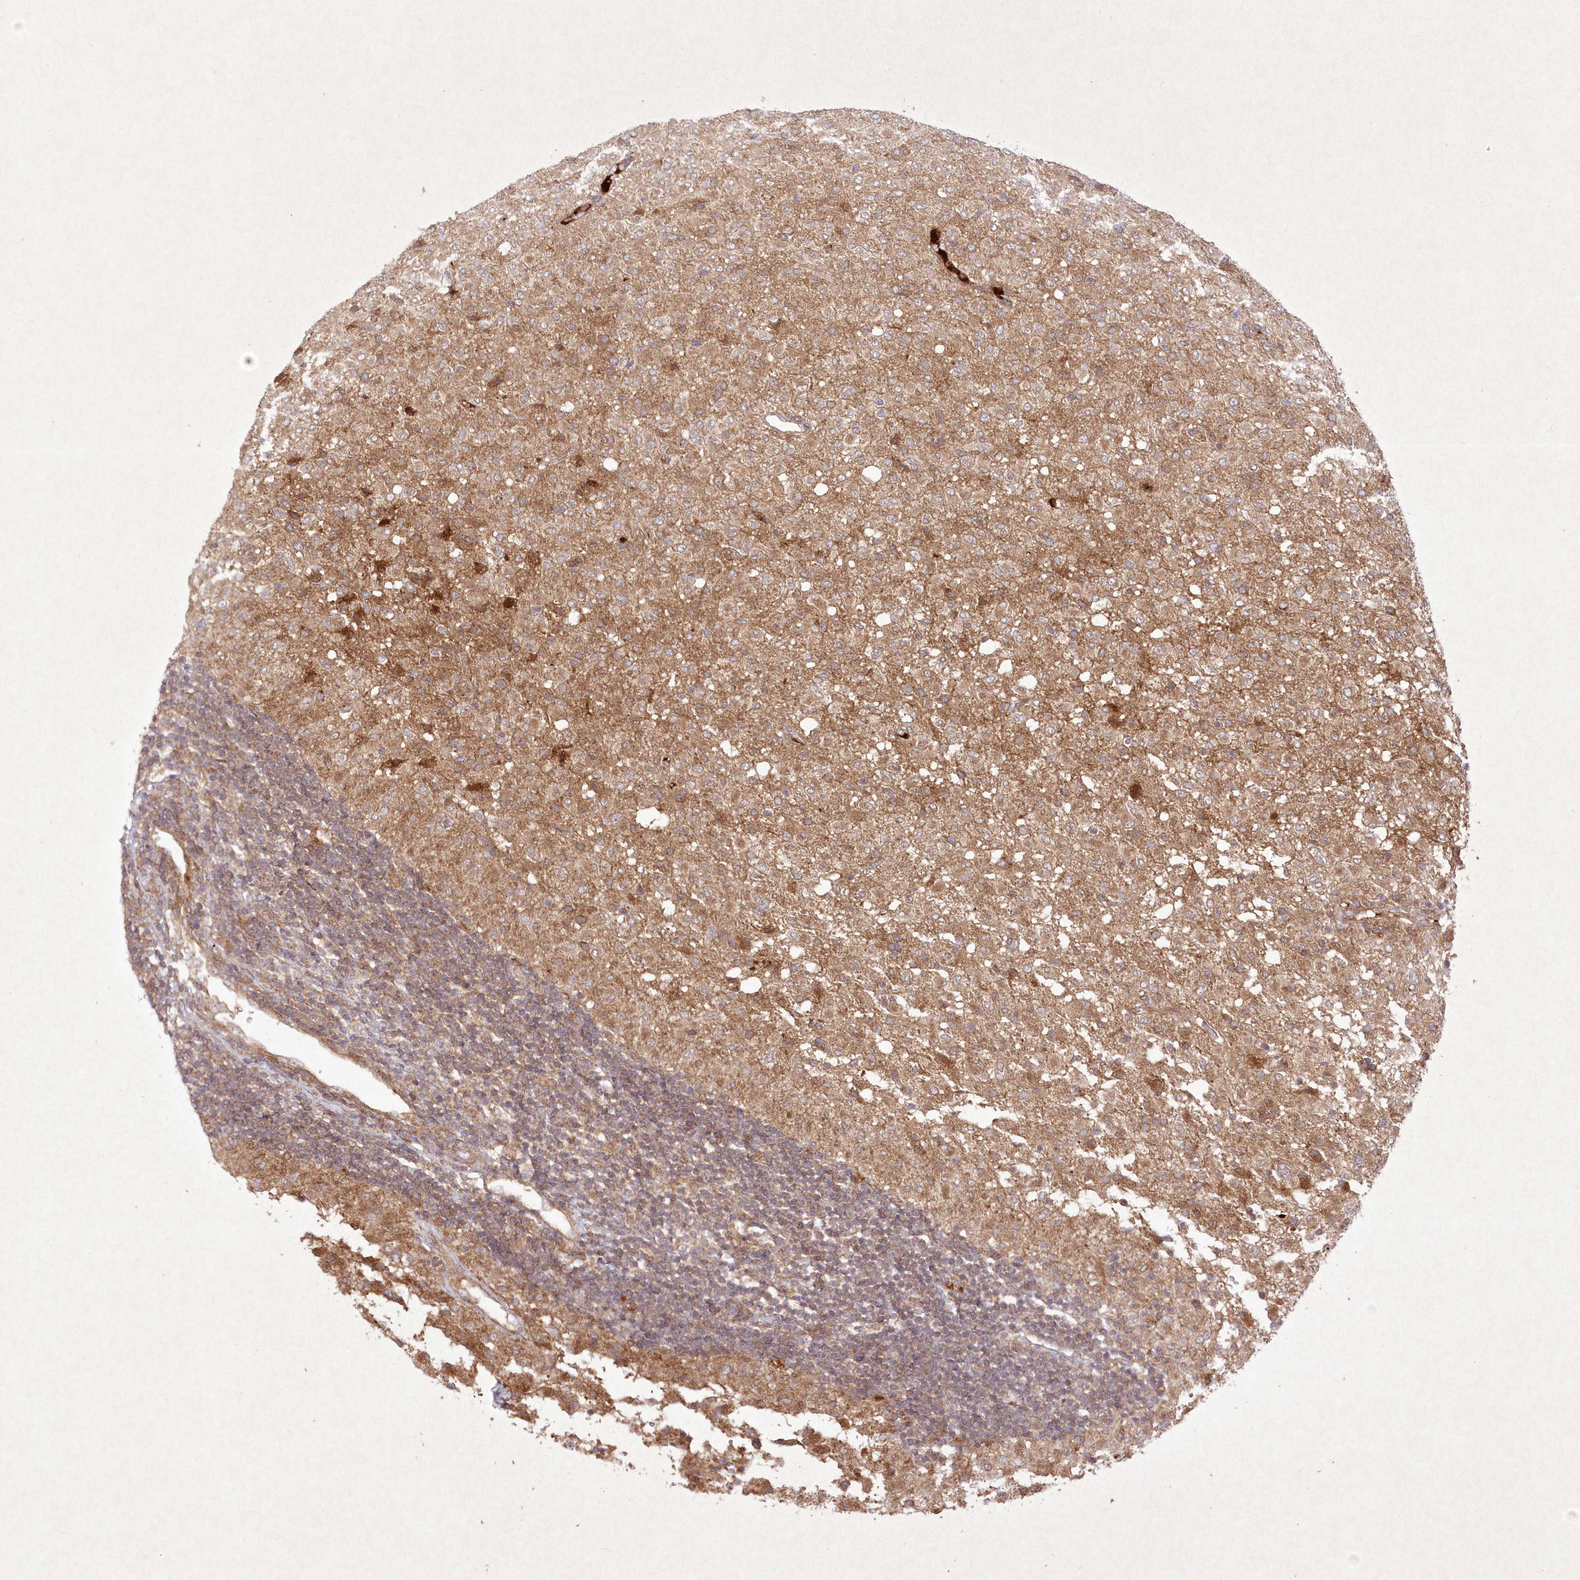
{"staining": {"intensity": "moderate", "quantity": "<25%", "location": "cytoplasmic/membranous"}, "tissue": "glioma", "cell_type": "Tumor cells", "image_type": "cancer", "snomed": [{"axis": "morphology", "description": "Glioma, malignant, High grade"}, {"axis": "topography", "description": "Brain"}], "caption": "This histopathology image displays immunohistochemistry staining of human glioma, with low moderate cytoplasmic/membranous expression in approximately <25% of tumor cells.", "gene": "APOM", "patient": {"sex": "female", "age": 57}}